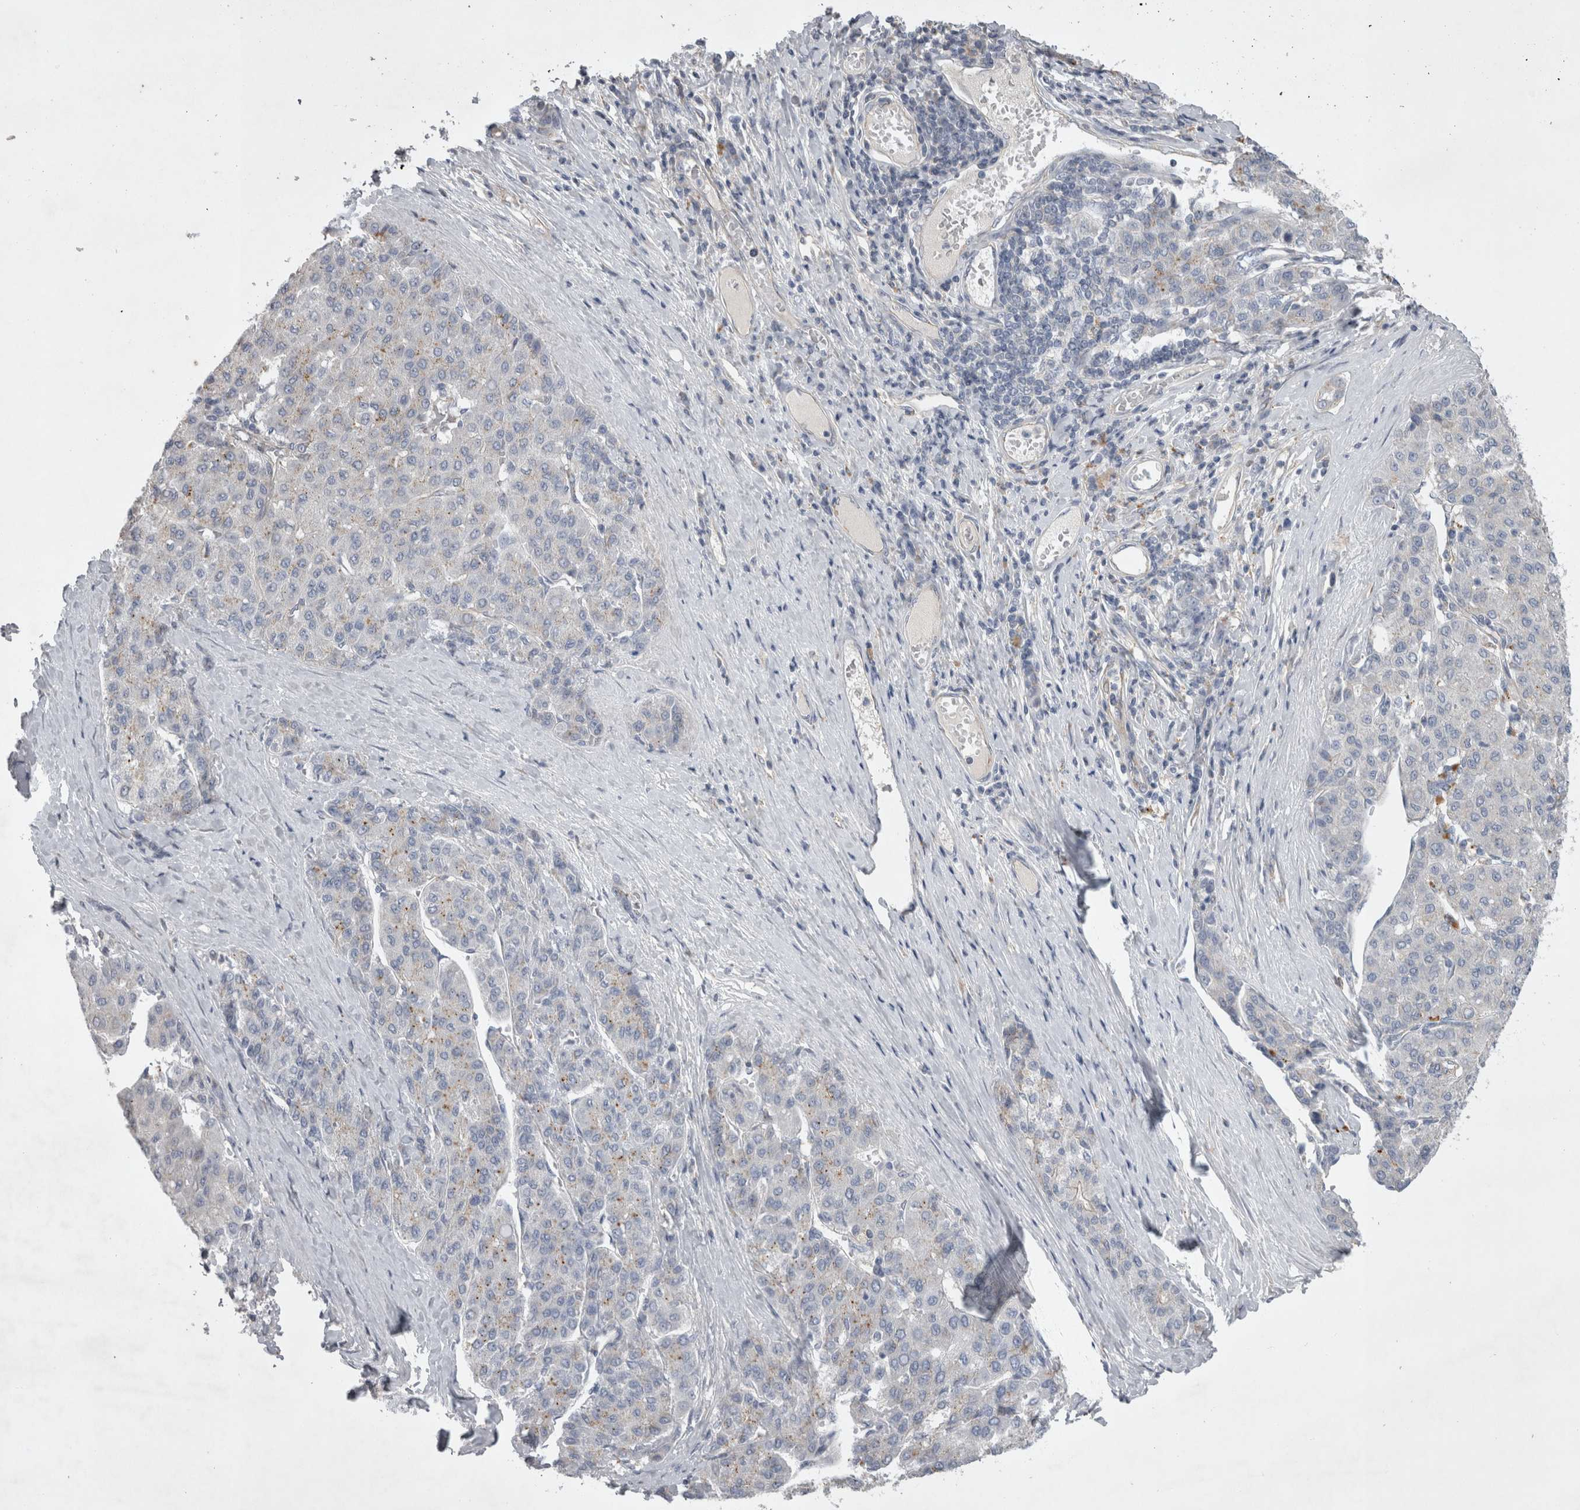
{"staining": {"intensity": "weak", "quantity": "<25%", "location": "cytoplasmic/membranous"}, "tissue": "liver cancer", "cell_type": "Tumor cells", "image_type": "cancer", "snomed": [{"axis": "morphology", "description": "Carcinoma, Hepatocellular, NOS"}, {"axis": "topography", "description": "Liver"}], "caption": "A high-resolution histopathology image shows immunohistochemistry staining of liver cancer, which demonstrates no significant staining in tumor cells.", "gene": "STRADB", "patient": {"sex": "male", "age": 65}}